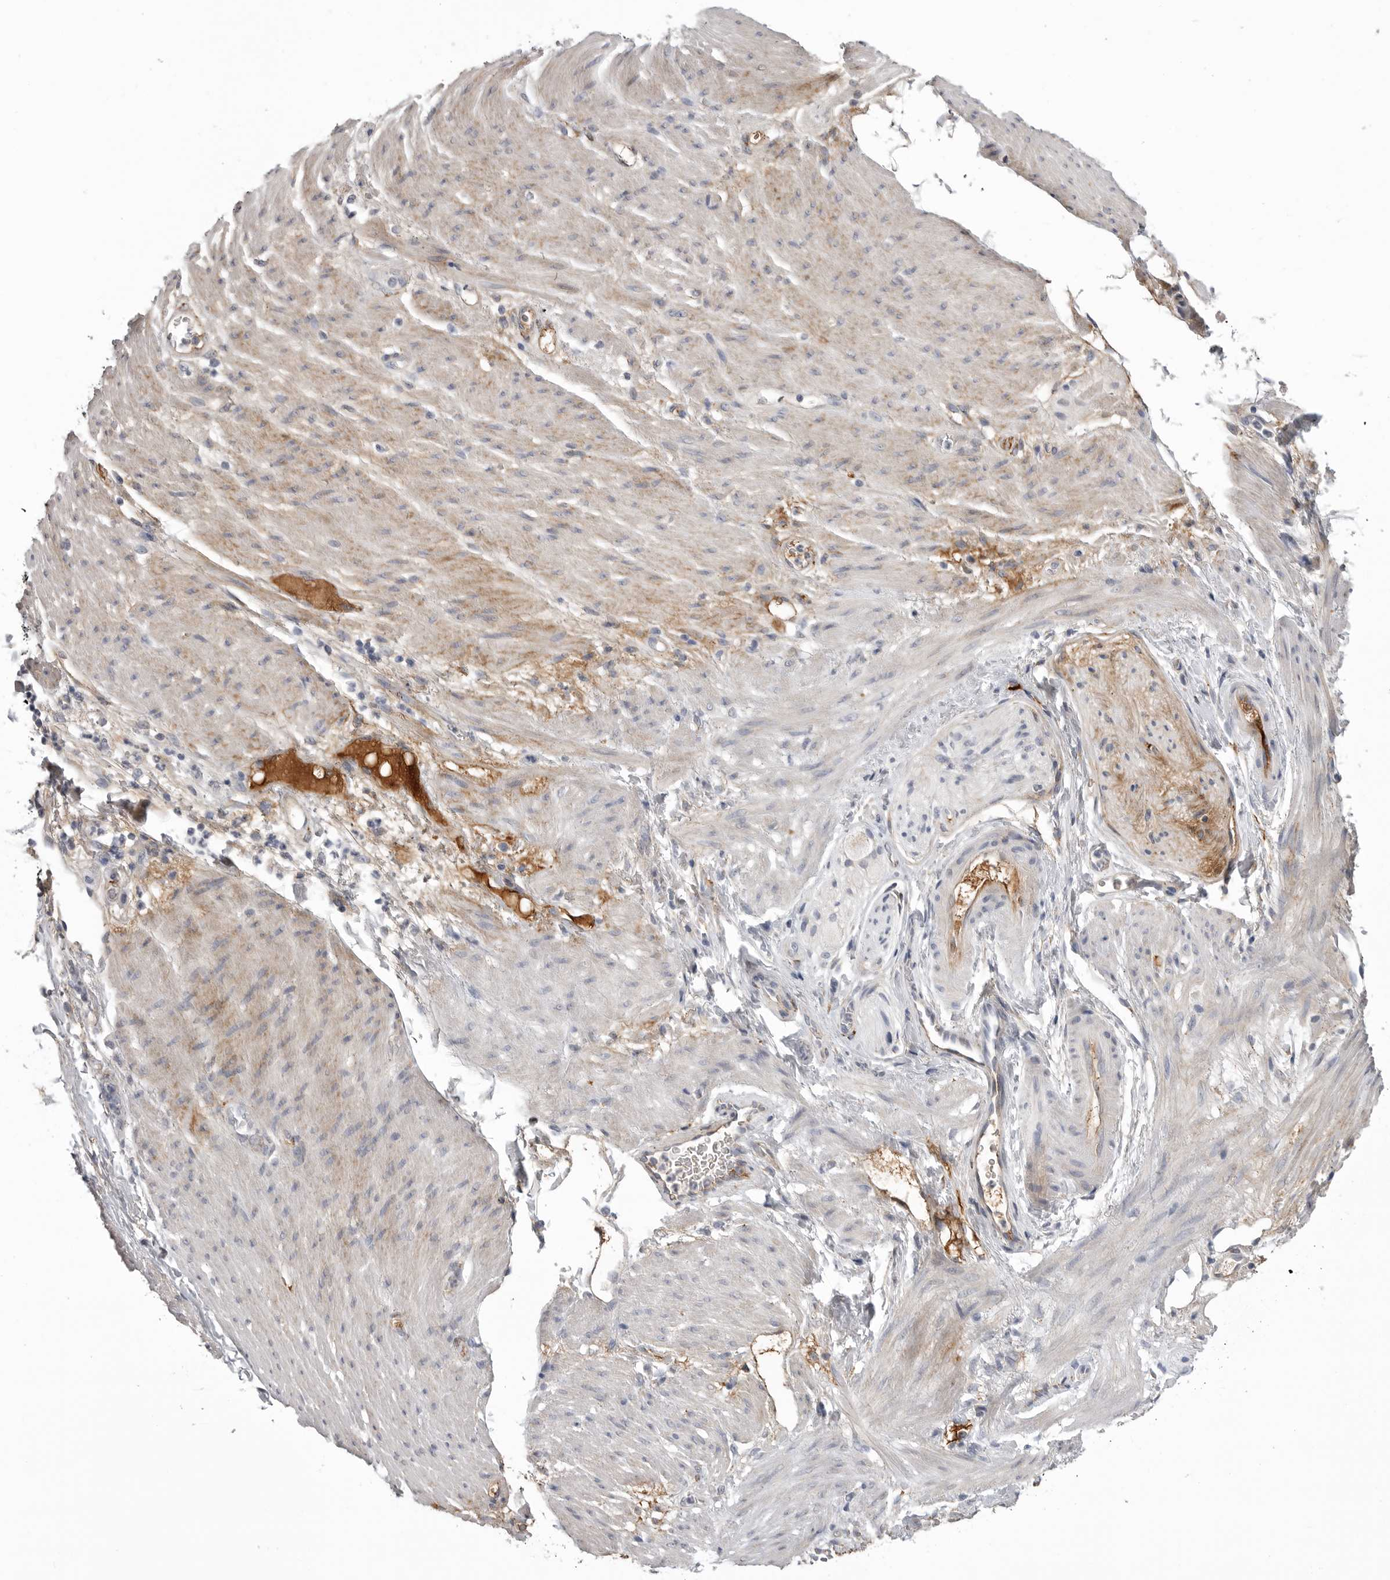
{"staining": {"intensity": "negative", "quantity": "none", "location": "none"}, "tissue": "stomach cancer", "cell_type": "Tumor cells", "image_type": "cancer", "snomed": [{"axis": "morphology", "description": "Adenocarcinoma, NOS"}, {"axis": "topography", "description": "Stomach"}], "caption": "Histopathology image shows no significant protein positivity in tumor cells of adenocarcinoma (stomach). (DAB immunohistochemistry with hematoxylin counter stain).", "gene": "SERPING1", "patient": {"sex": "female", "age": 73}}